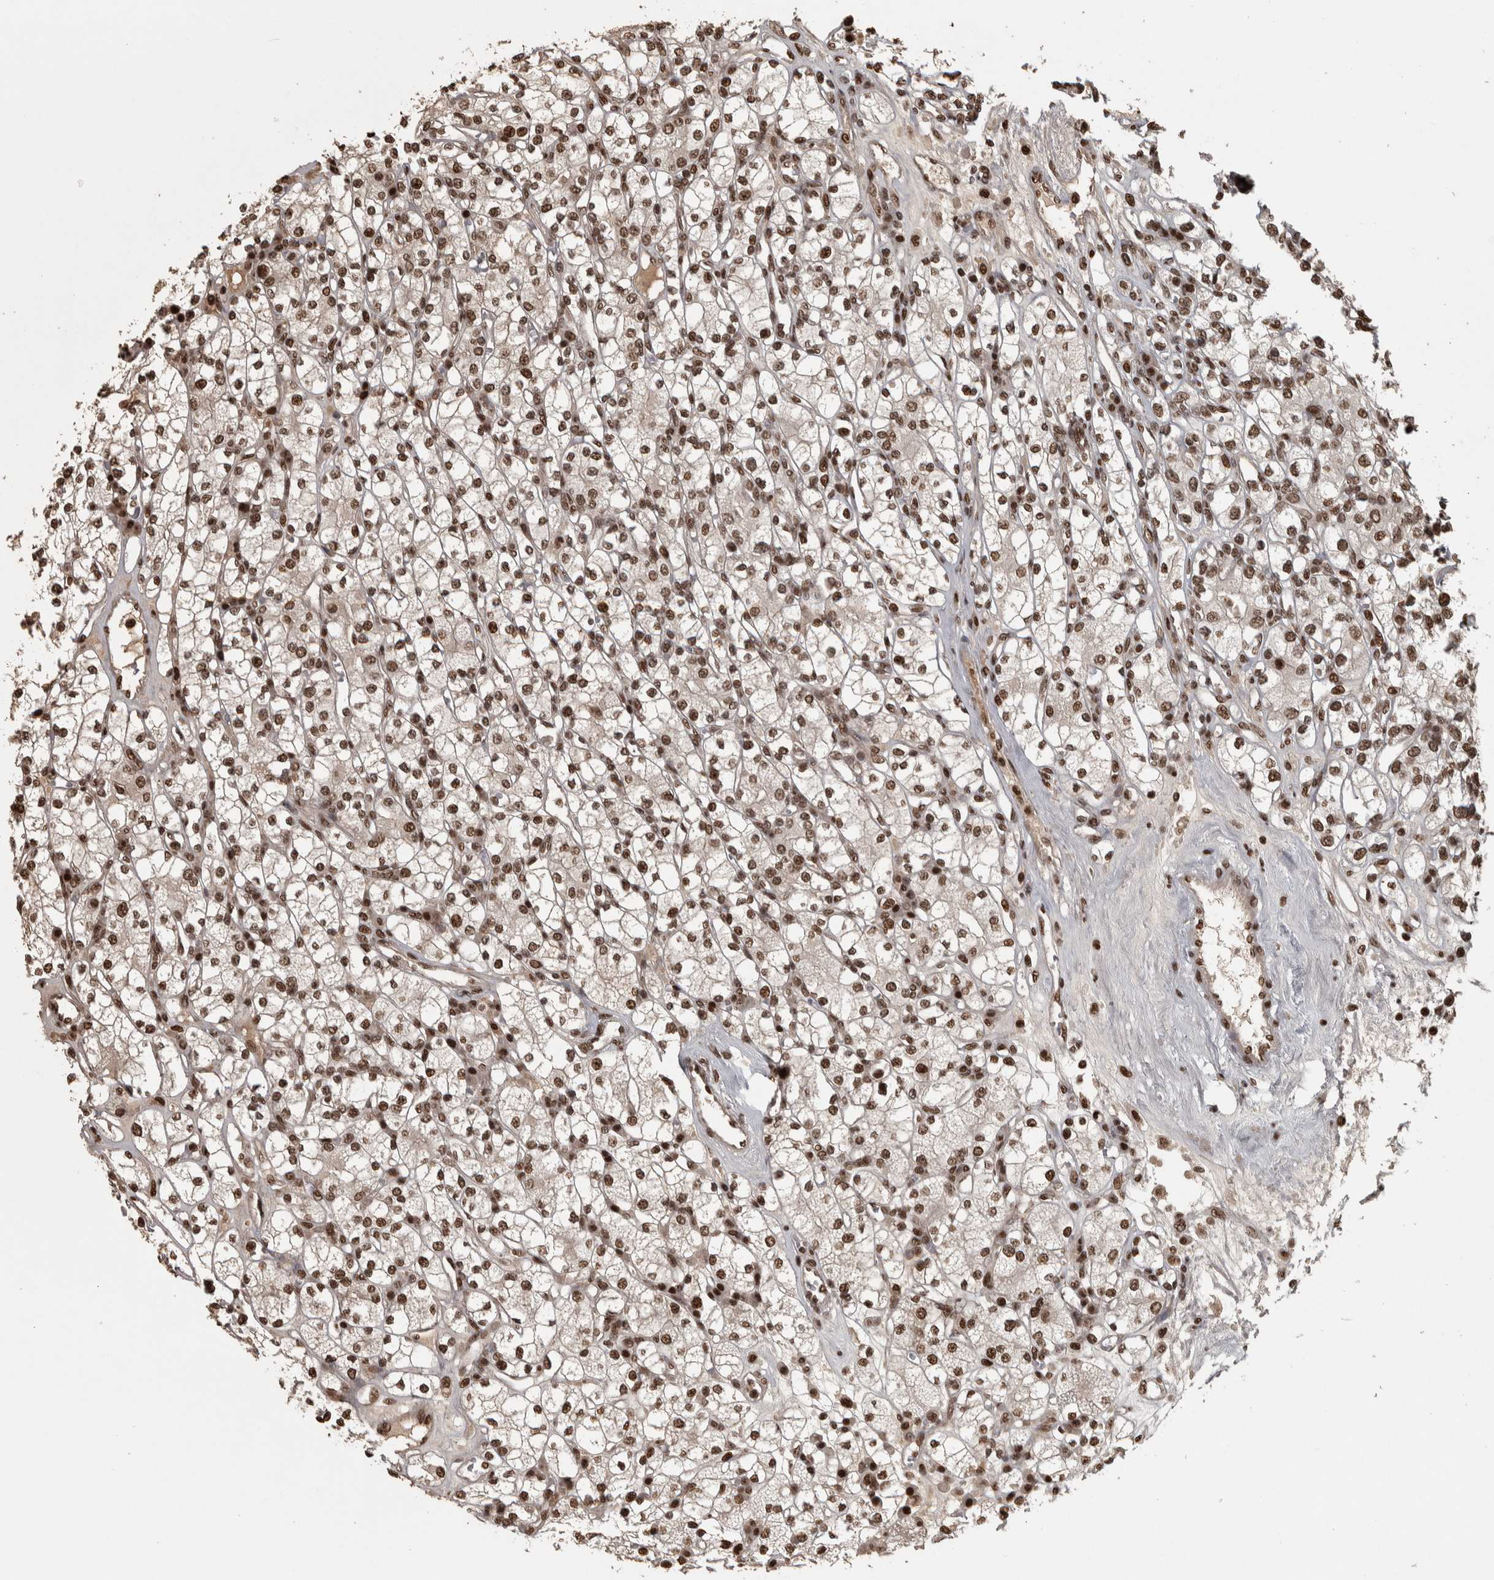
{"staining": {"intensity": "strong", "quantity": ">75%", "location": "nuclear"}, "tissue": "renal cancer", "cell_type": "Tumor cells", "image_type": "cancer", "snomed": [{"axis": "morphology", "description": "Adenocarcinoma, NOS"}, {"axis": "topography", "description": "Kidney"}], "caption": "Brown immunohistochemical staining in renal cancer (adenocarcinoma) exhibits strong nuclear expression in about >75% of tumor cells.", "gene": "ZFHX4", "patient": {"sex": "male", "age": 77}}